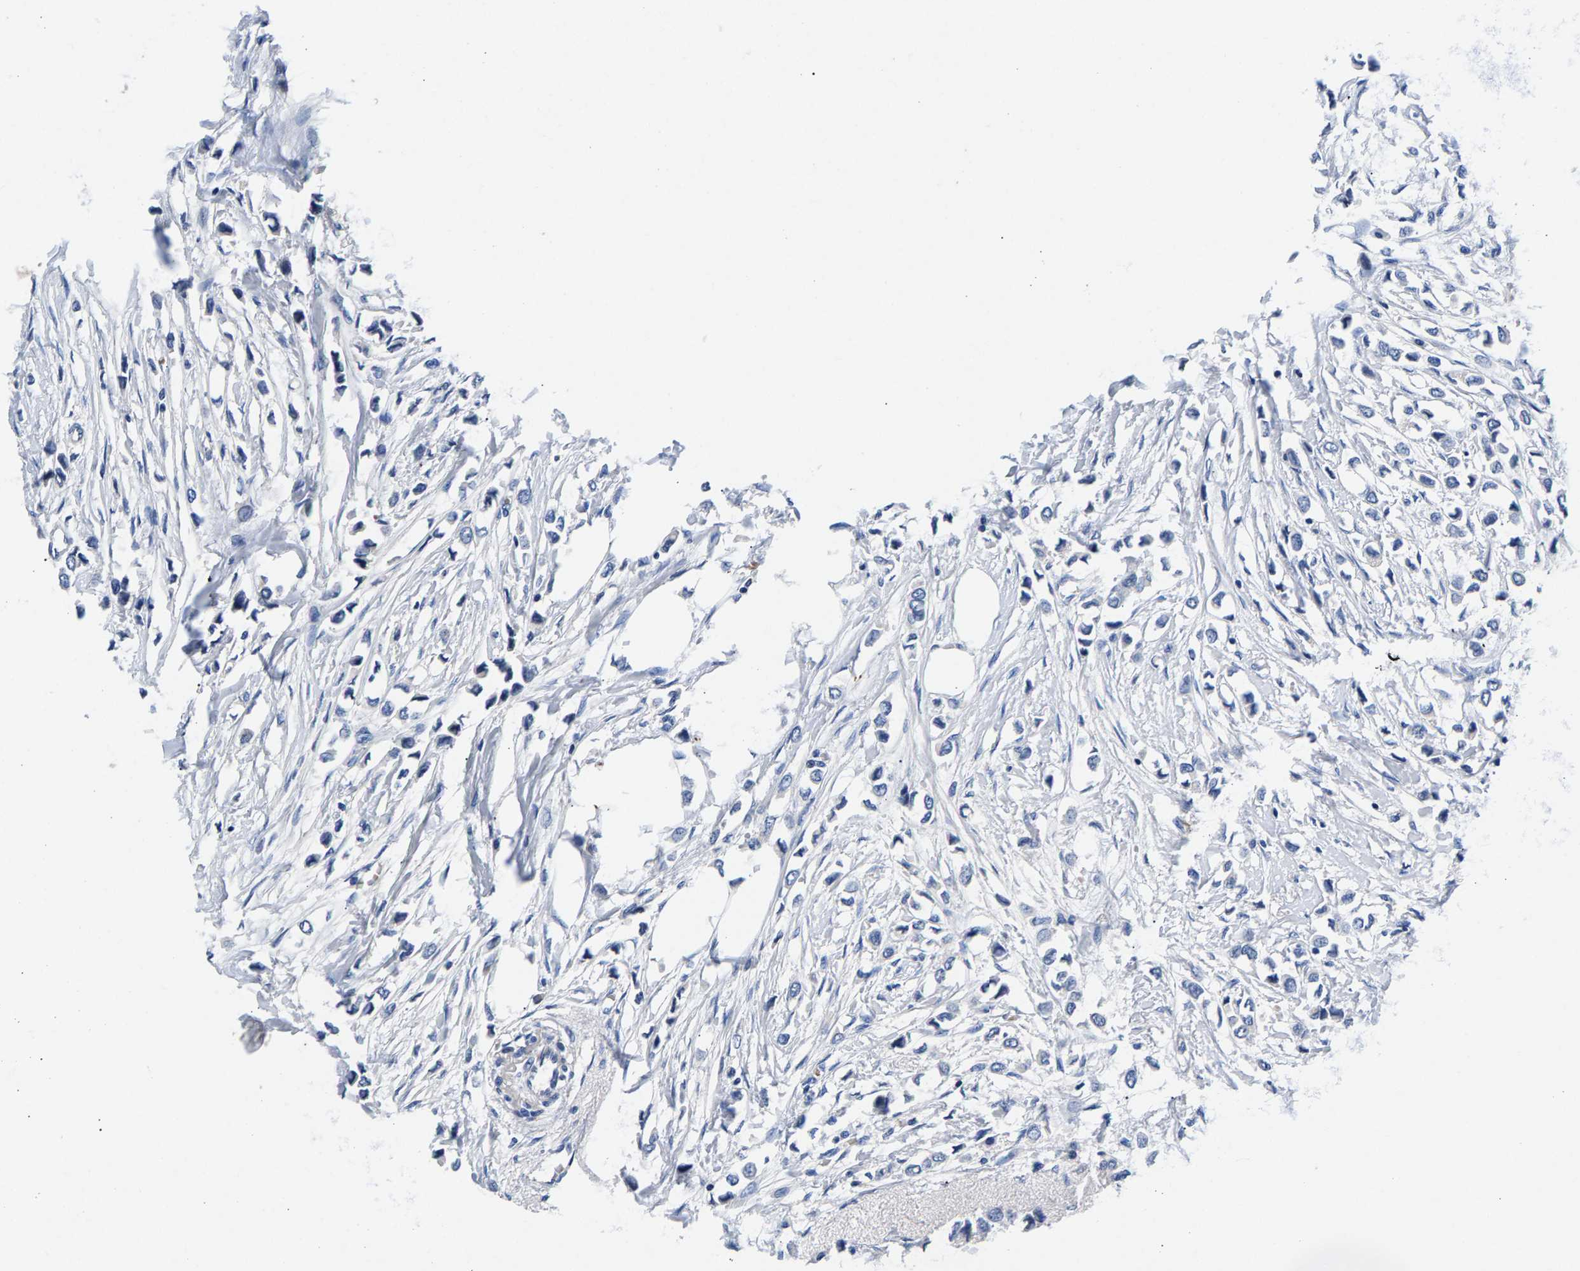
{"staining": {"intensity": "negative", "quantity": "none", "location": "none"}, "tissue": "breast cancer", "cell_type": "Tumor cells", "image_type": "cancer", "snomed": [{"axis": "morphology", "description": "Lobular carcinoma"}, {"axis": "topography", "description": "Breast"}], "caption": "Immunohistochemistry image of neoplastic tissue: human breast cancer (lobular carcinoma) stained with DAB shows no significant protein positivity in tumor cells.", "gene": "P2RY4", "patient": {"sex": "female", "age": 51}}